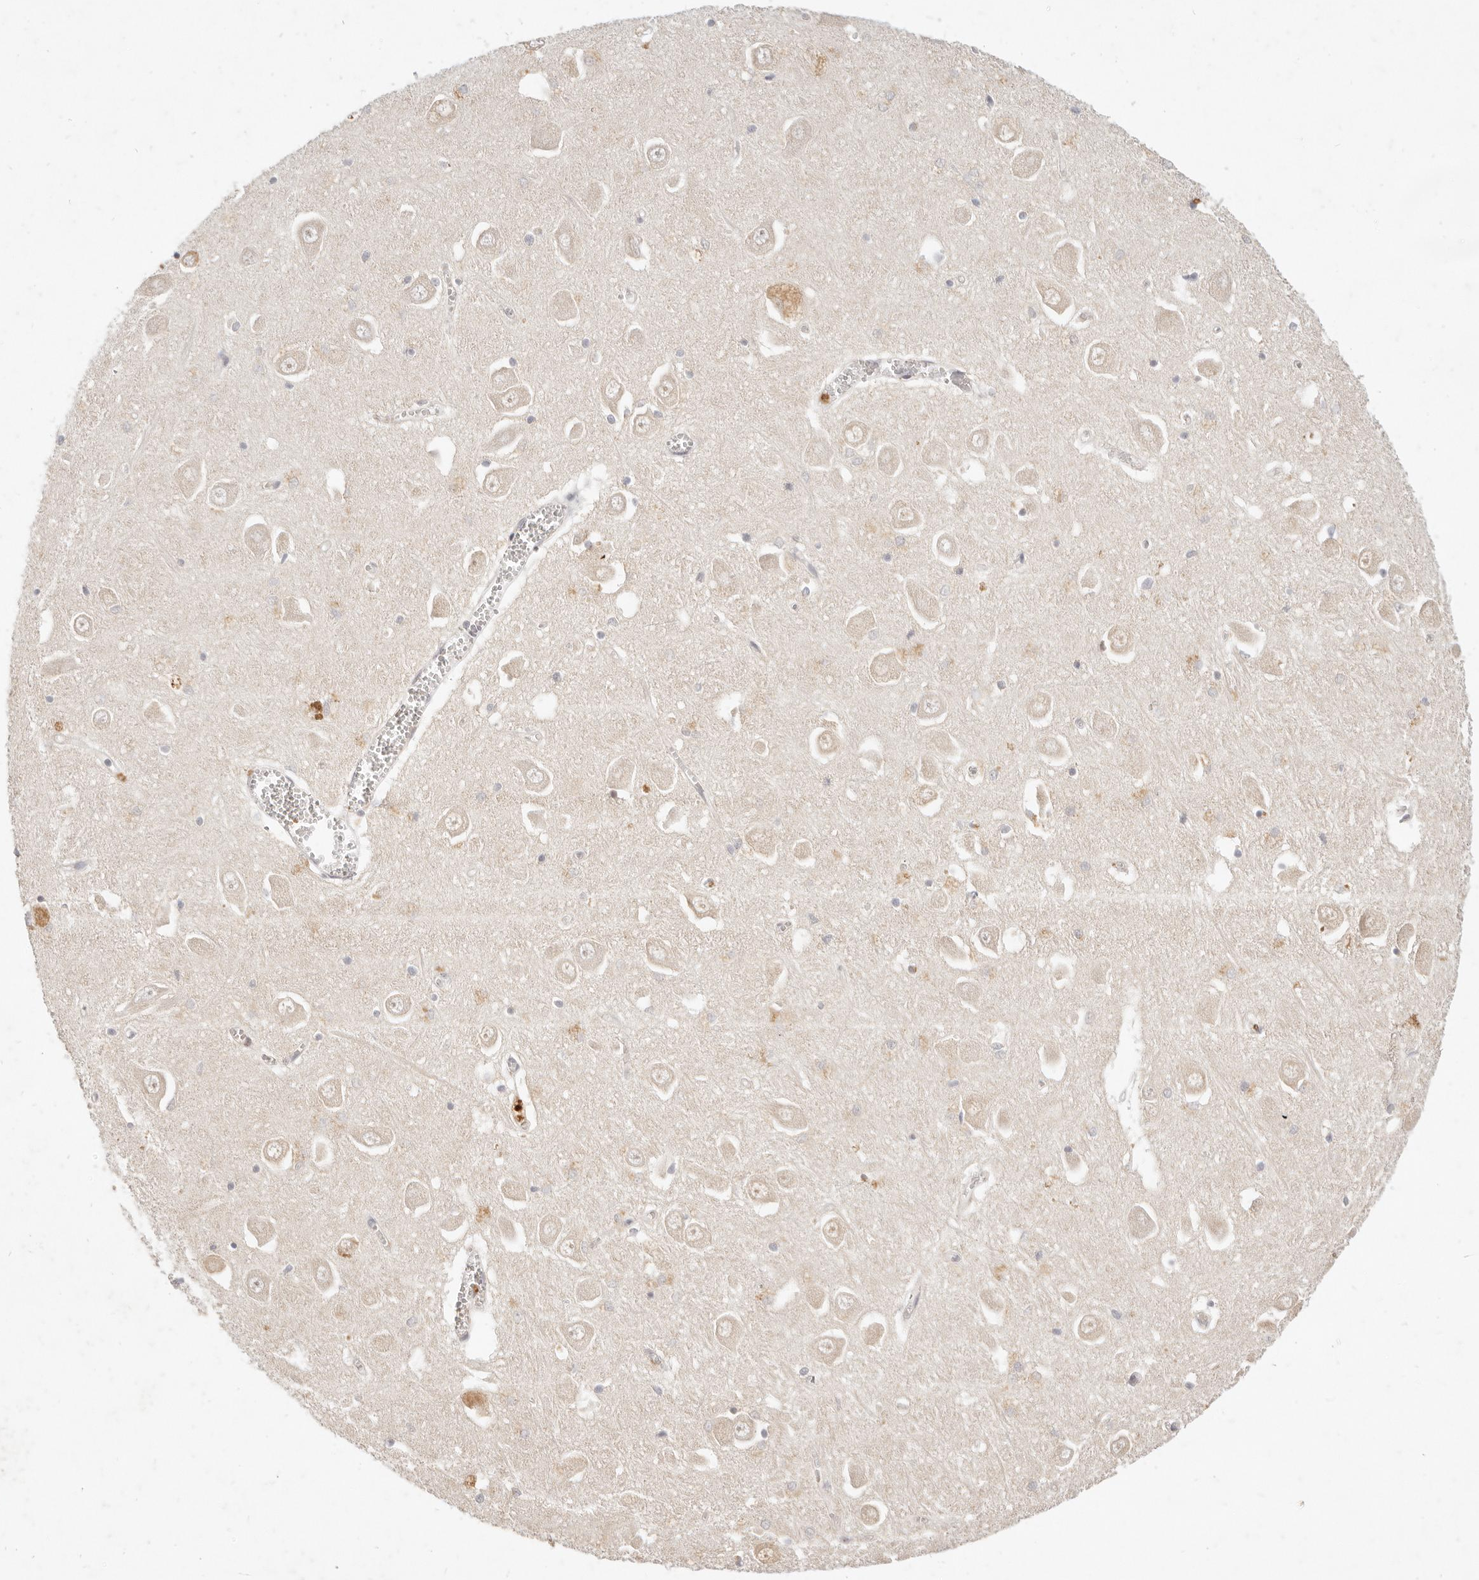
{"staining": {"intensity": "negative", "quantity": "none", "location": "none"}, "tissue": "hippocampus", "cell_type": "Glial cells", "image_type": "normal", "snomed": [{"axis": "morphology", "description": "Normal tissue, NOS"}, {"axis": "topography", "description": "Hippocampus"}], "caption": "The photomicrograph exhibits no staining of glial cells in benign hippocampus.", "gene": "ASCL3", "patient": {"sex": "male", "age": 70}}